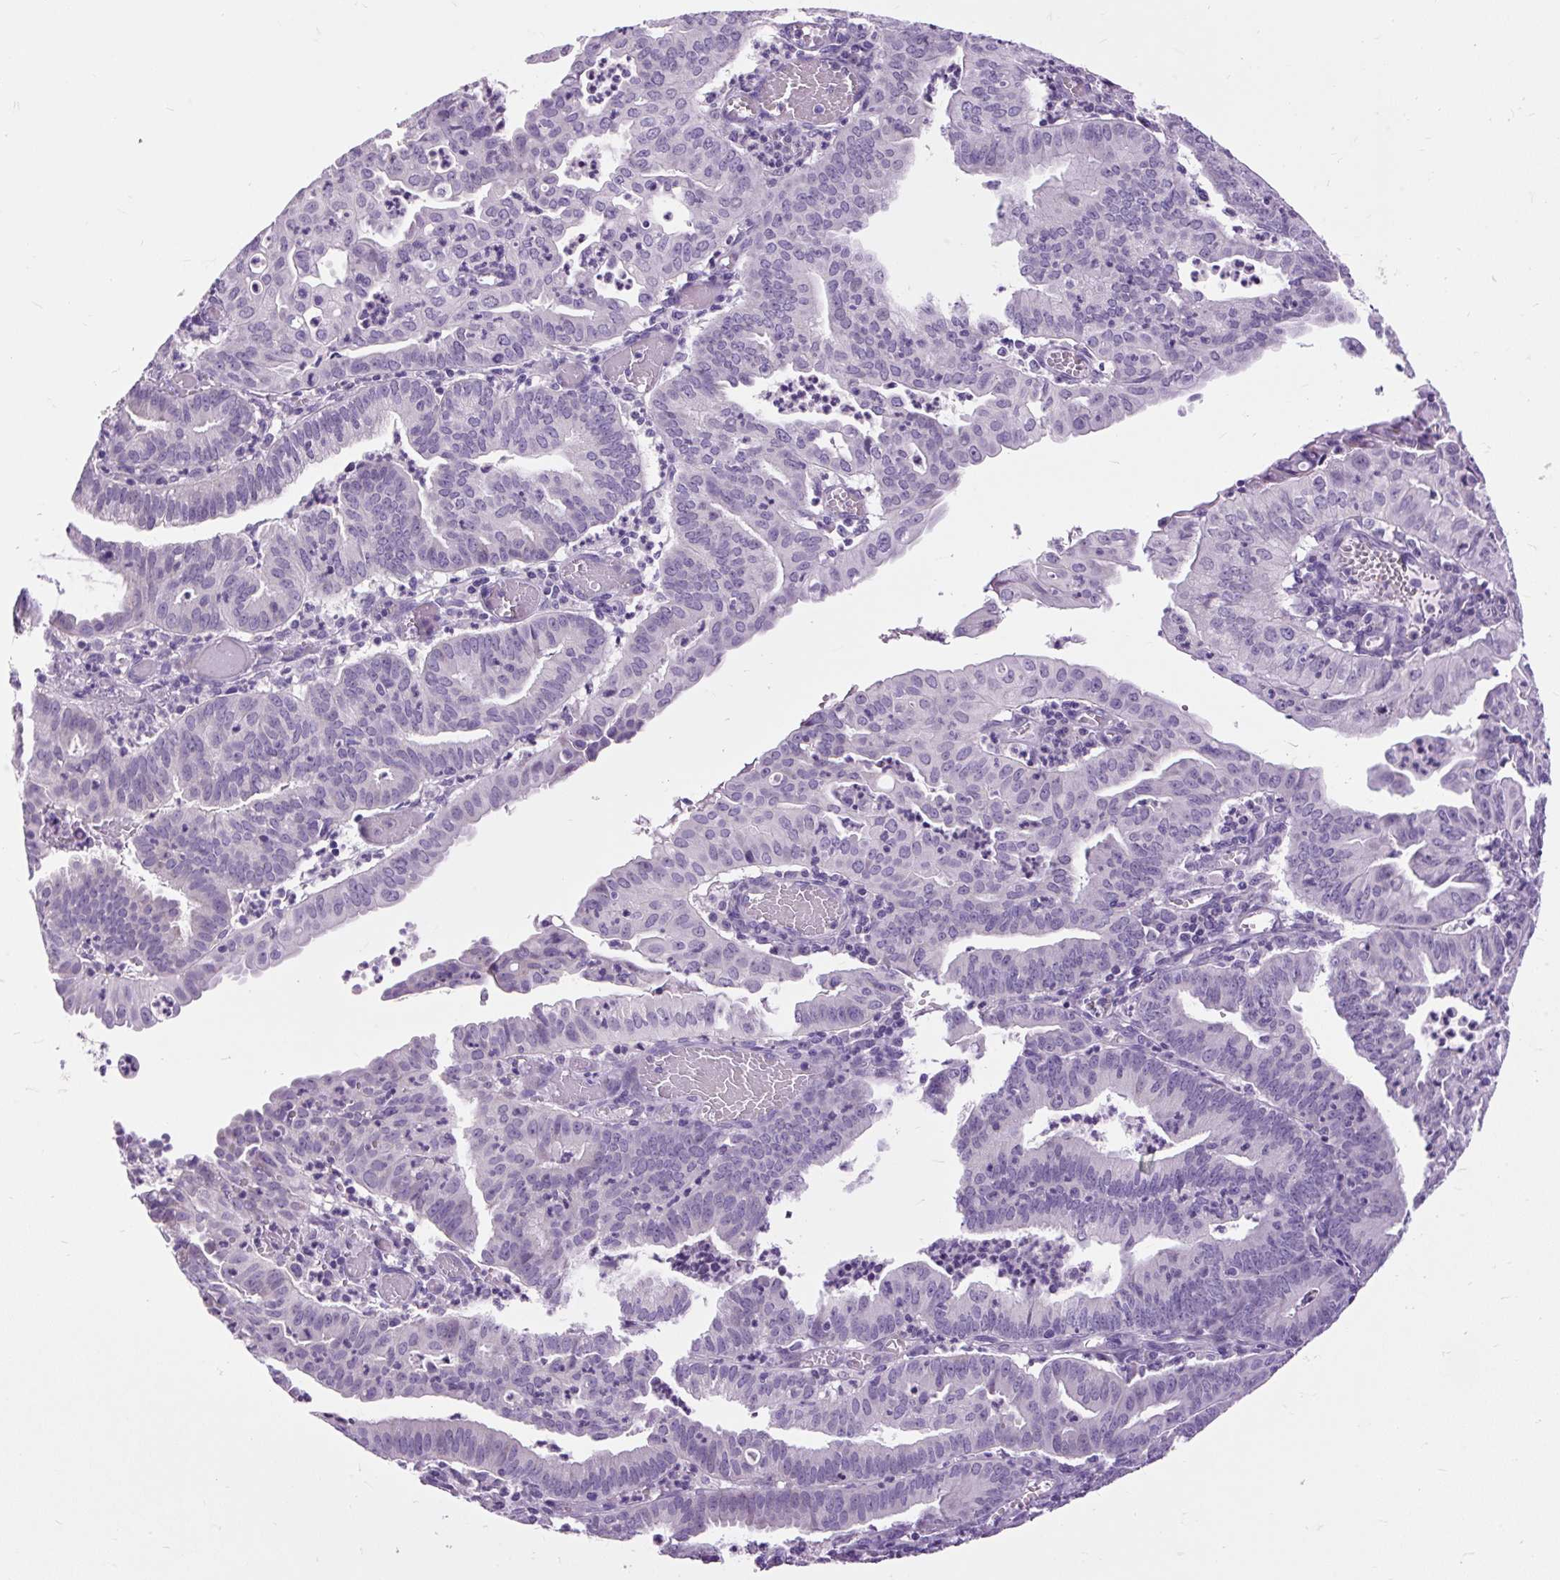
{"staining": {"intensity": "negative", "quantity": "none", "location": "none"}, "tissue": "endometrial cancer", "cell_type": "Tumor cells", "image_type": "cancer", "snomed": [{"axis": "morphology", "description": "Adenocarcinoma, NOS"}, {"axis": "topography", "description": "Endometrium"}], "caption": "High magnification brightfield microscopy of adenocarcinoma (endometrial) stained with DAB (3,3'-diaminobenzidine) (brown) and counterstained with hematoxylin (blue): tumor cells show no significant staining.", "gene": "FABP7", "patient": {"sex": "female", "age": 60}}